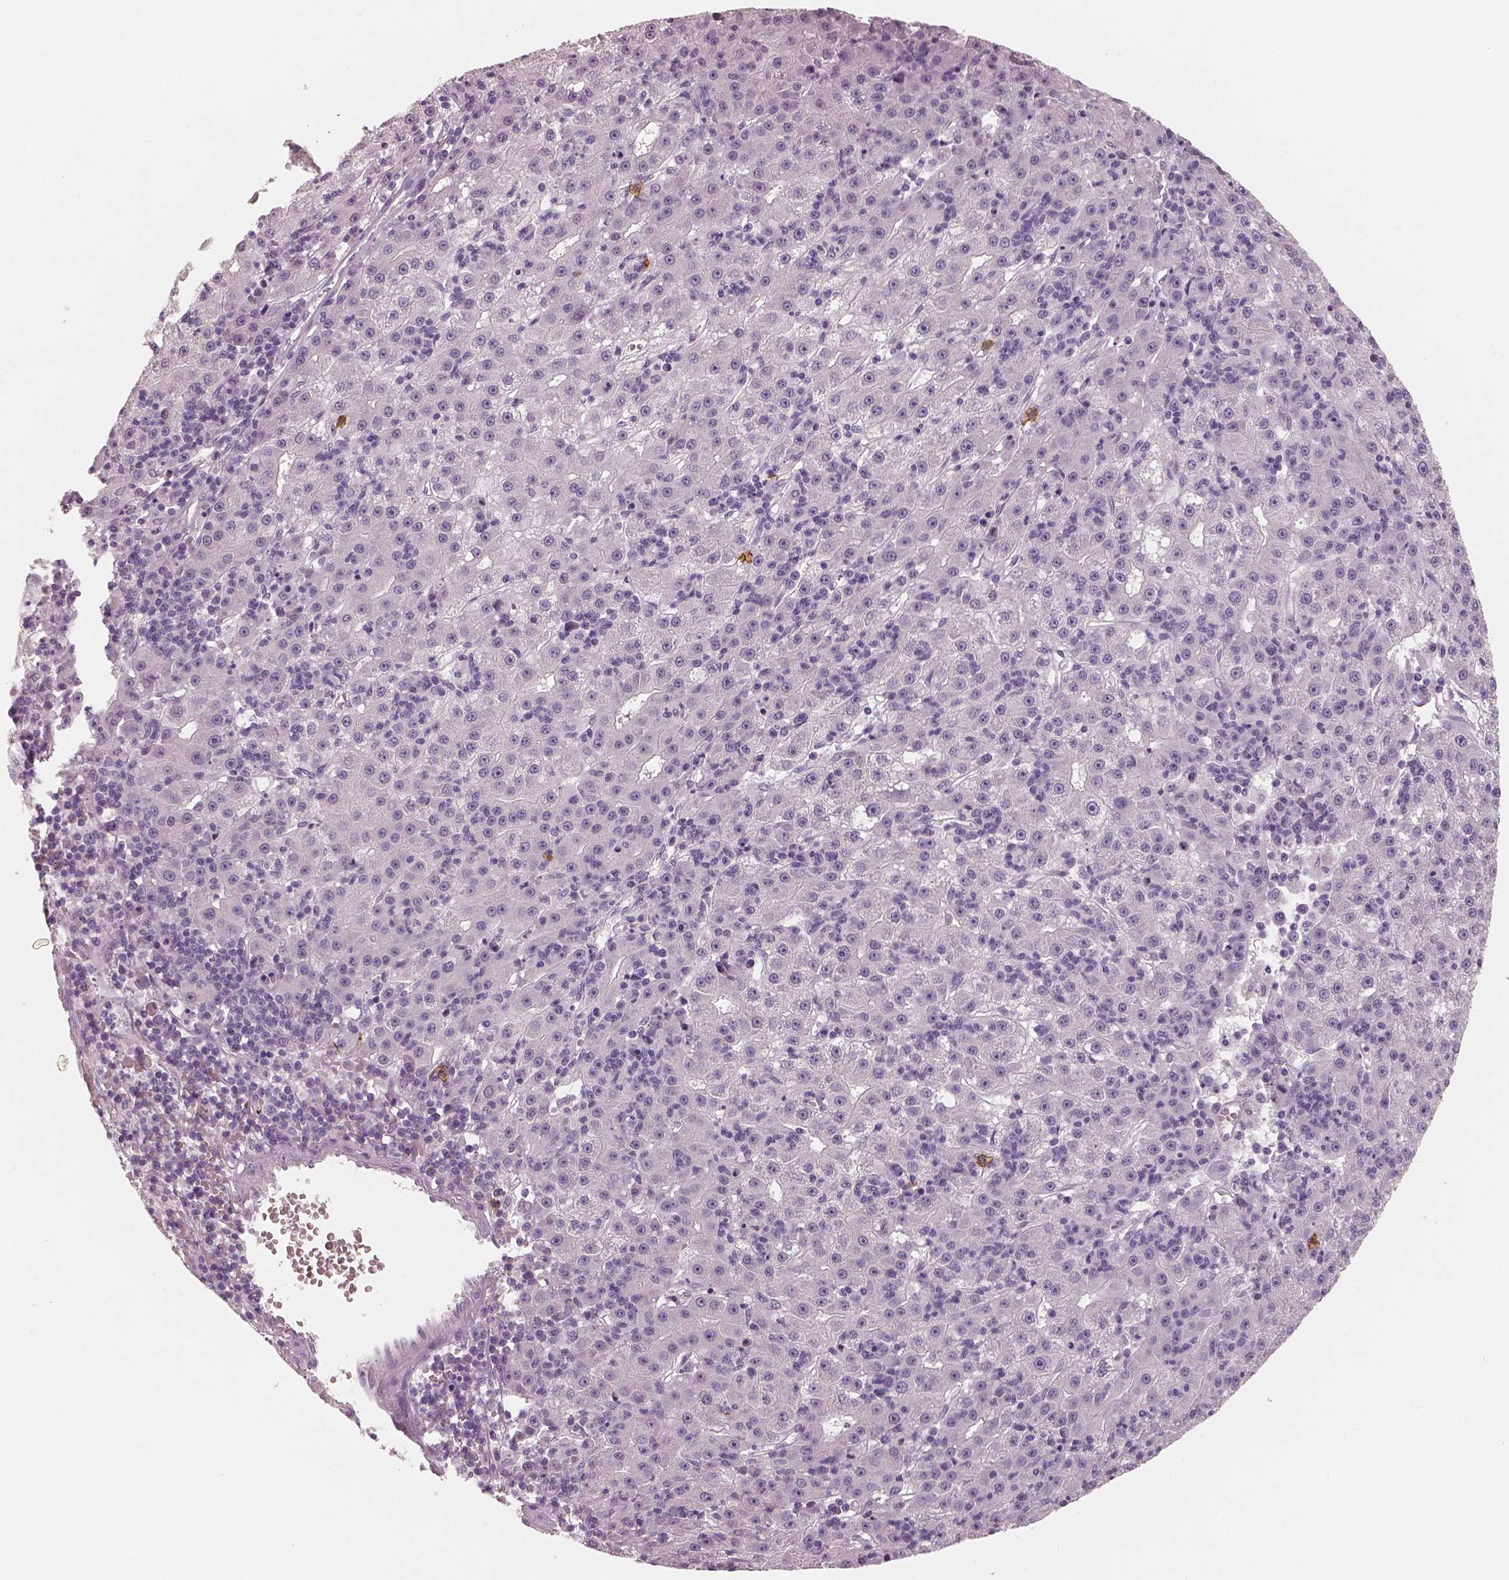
{"staining": {"intensity": "negative", "quantity": "none", "location": "none"}, "tissue": "liver cancer", "cell_type": "Tumor cells", "image_type": "cancer", "snomed": [{"axis": "morphology", "description": "Carcinoma, Hepatocellular, NOS"}, {"axis": "topography", "description": "Liver"}], "caption": "An immunohistochemistry (IHC) photomicrograph of liver cancer is shown. There is no staining in tumor cells of liver cancer. (Stains: DAB immunohistochemistry (IHC) with hematoxylin counter stain, Microscopy: brightfield microscopy at high magnification).", "gene": "KIT", "patient": {"sex": "male", "age": 76}}